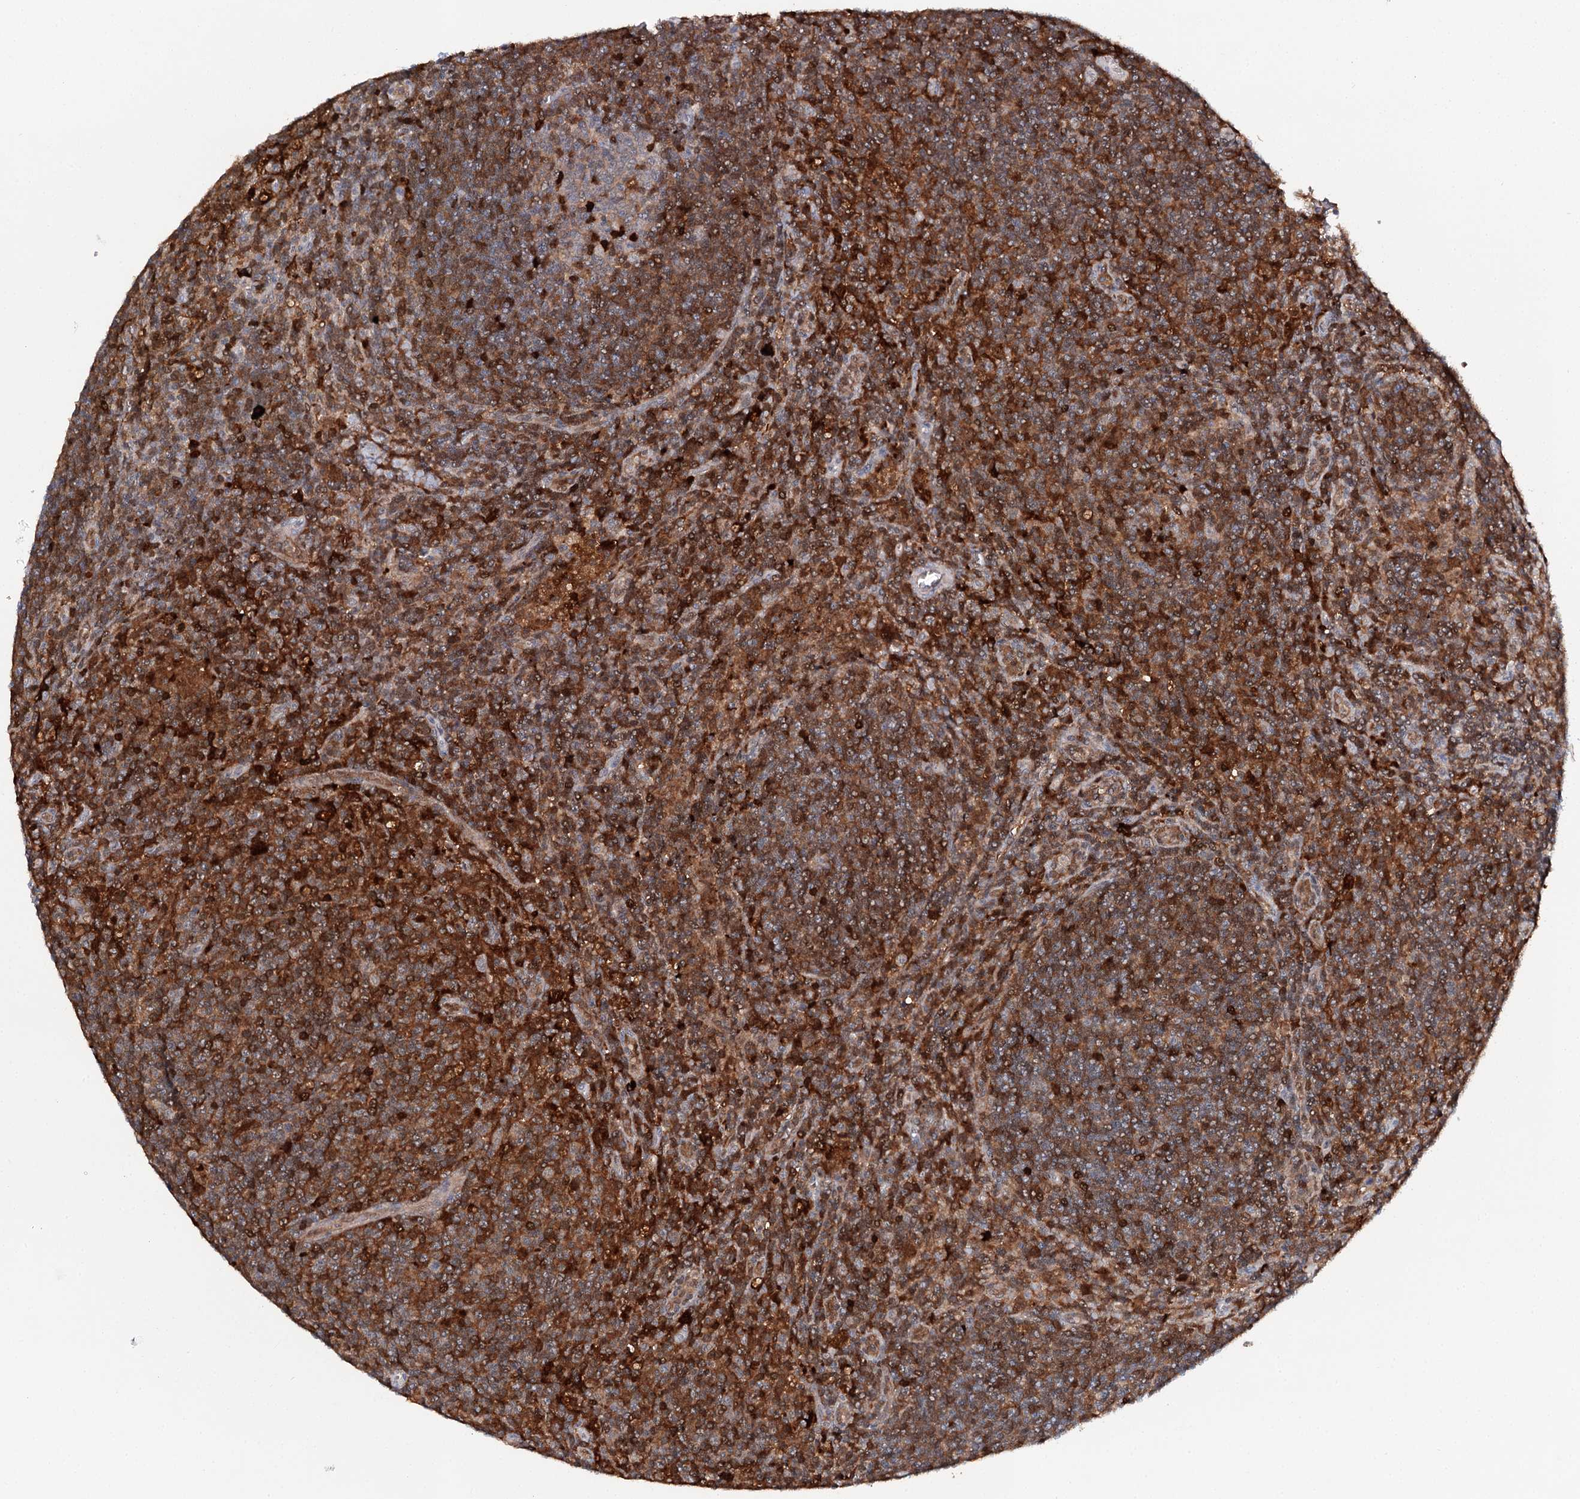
{"staining": {"intensity": "strong", "quantity": "<25%", "location": "cytoplasmic/membranous"}, "tissue": "lymph node", "cell_type": "Germinal center cells", "image_type": "normal", "snomed": [{"axis": "morphology", "description": "Normal tissue, NOS"}, {"axis": "topography", "description": "Lymph node"}], "caption": "Lymph node stained with IHC reveals strong cytoplasmic/membranous staining in about <25% of germinal center cells.", "gene": "SLC41A2", "patient": {"sex": "male", "age": 69}}